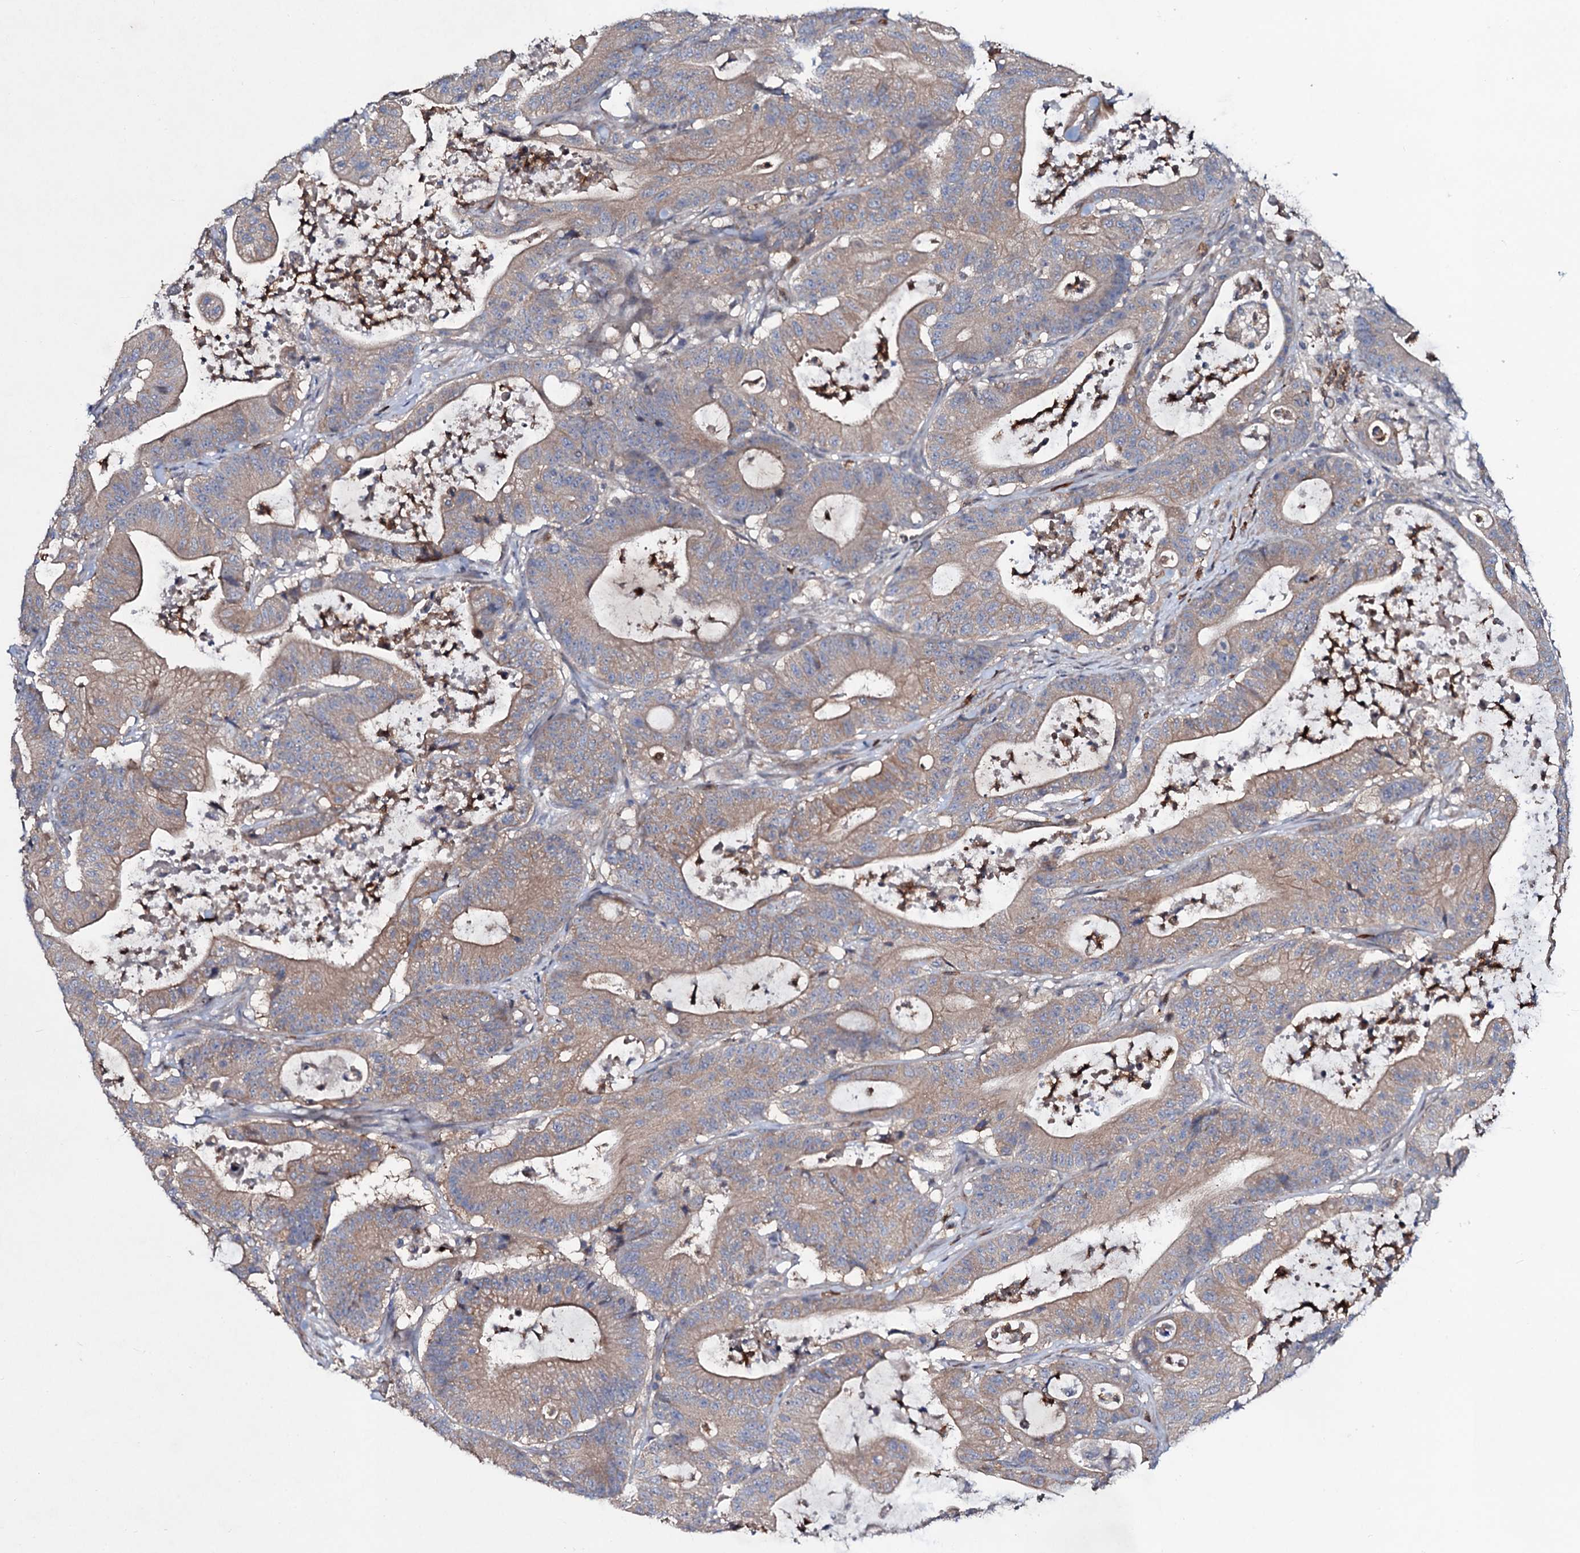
{"staining": {"intensity": "weak", "quantity": ">75%", "location": "cytoplasmic/membranous"}, "tissue": "colorectal cancer", "cell_type": "Tumor cells", "image_type": "cancer", "snomed": [{"axis": "morphology", "description": "Adenocarcinoma, NOS"}, {"axis": "topography", "description": "Colon"}], "caption": "Tumor cells exhibit low levels of weak cytoplasmic/membranous positivity in approximately >75% of cells in colorectal cancer.", "gene": "COG6", "patient": {"sex": "female", "age": 84}}